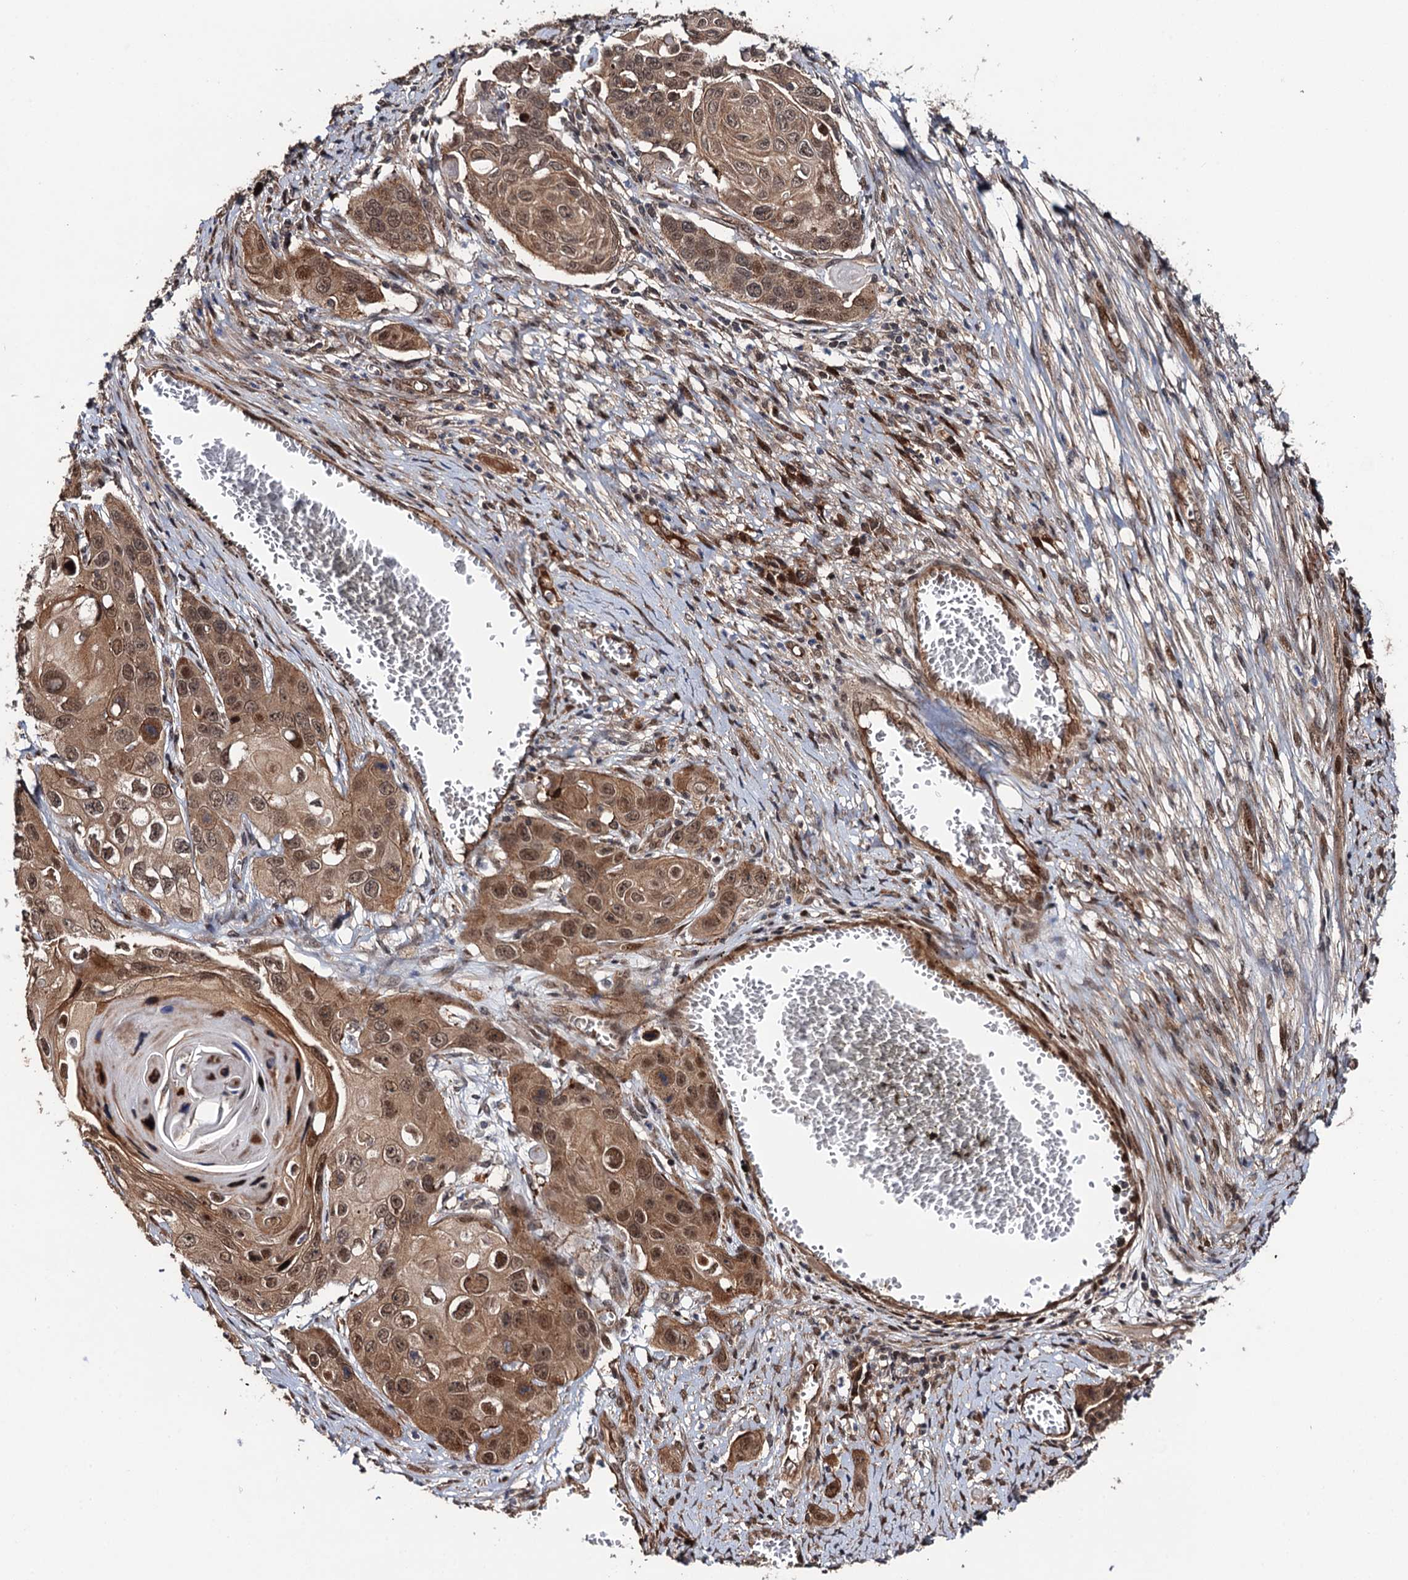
{"staining": {"intensity": "moderate", "quantity": ">75%", "location": "cytoplasmic/membranous,nuclear"}, "tissue": "skin cancer", "cell_type": "Tumor cells", "image_type": "cancer", "snomed": [{"axis": "morphology", "description": "Squamous cell carcinoma, NOS"}, {"axis": "topography", "description": "Skin"}], "caption": "Moderate cytoplasmic/membranous and nuclear protein positivity is identified in approximately >75% of tumor cells in skin cancer. The staining was performed using DAB to visualize the protein expression in brown, while the nuclei were stained in blue with hematoxylin (Magnification: 20x).", "gene": "CDC23", "patient": {"sex": "male", "age": 55}}